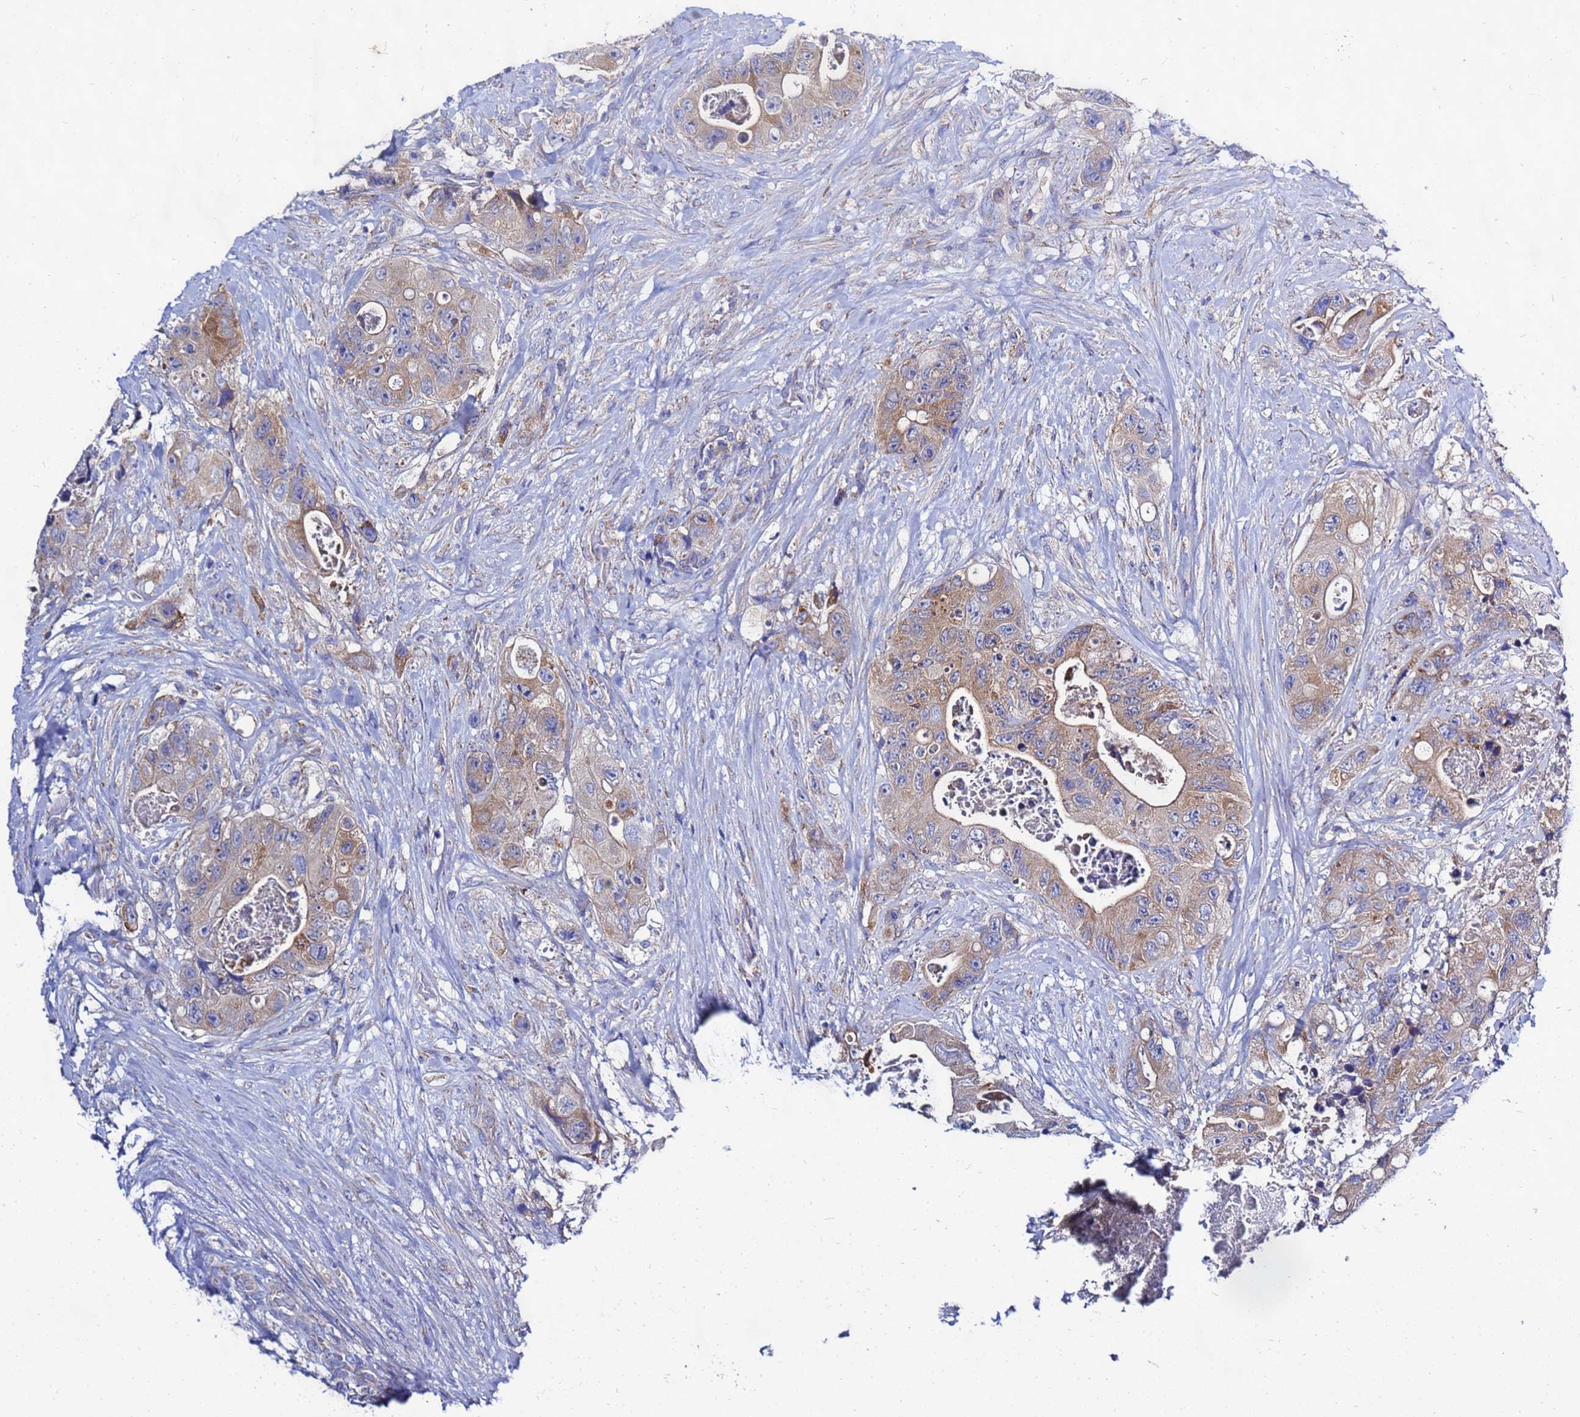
{"staining": {"intensity": "weak", "quantity": "25%-75%", "location": "cytoplasmic/membranous"}, "tissue": "colorectal cancer", "cell_type": "Tumor cells", "image_type": "cancer", "snomed": [{"axis": "morphology", "description": "Adenocarcinoma, NOS"}, {"axis": "topography", "description": "Colon"}], "caption": "DAB immunohistochemical staining of colorectal adenocarcinoma shows weak cytoplasmic/membranous protein expression in approximately 25%-75% of tumor cells. (DAB IHC, brown staining for protein, blue staining for nuclei).", "gene": "FAHD2A", "patient": {"sex": "female", "age": 46}}